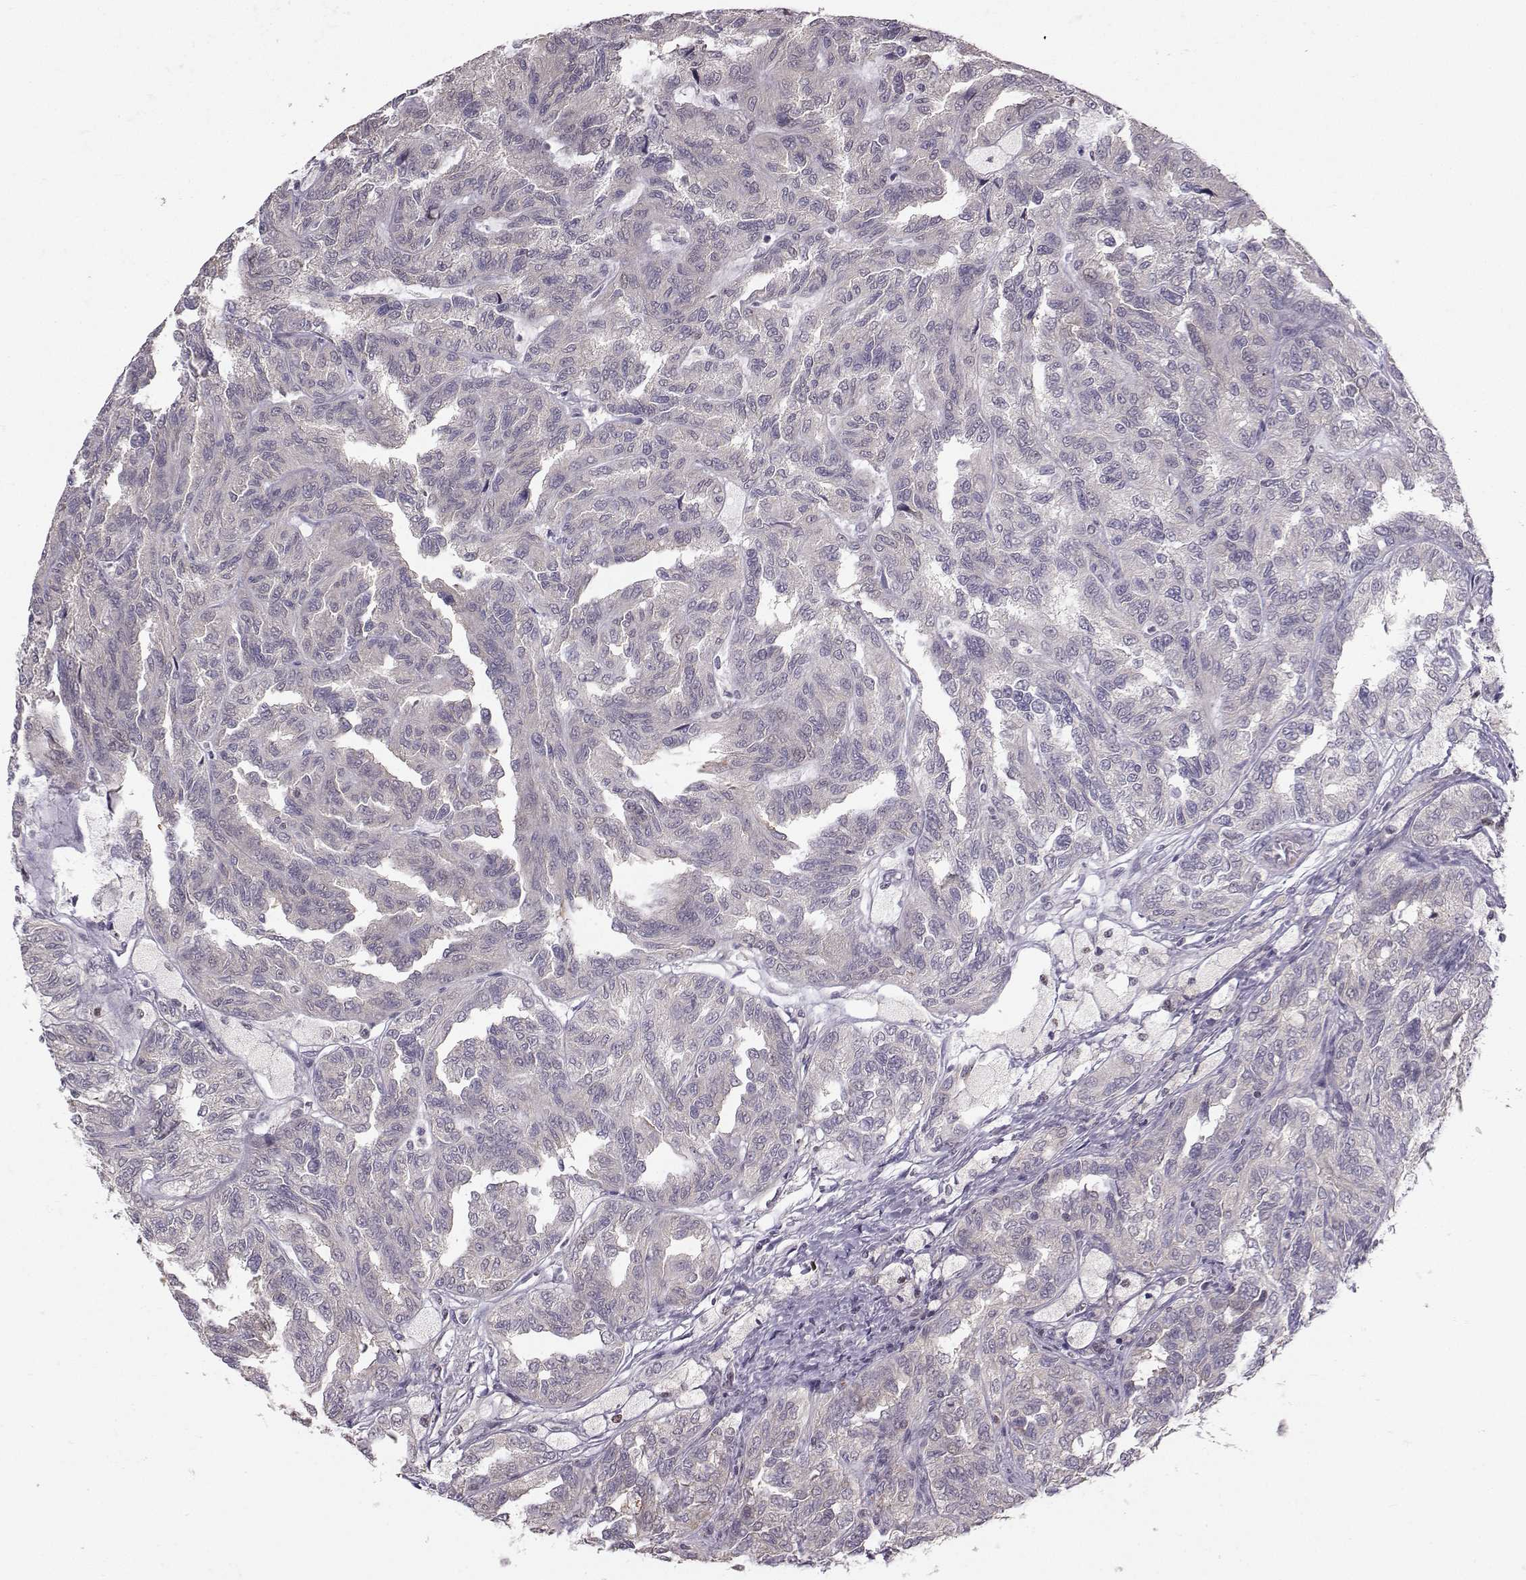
{"staining": {"intensity": "negative", "quantity": "none", "location": "none"}, "tissue": "renal cancer", "cell_type": "Tumor cells", "image_type": "cancer", "snomed": [{"axis": "morphology", "description": "Adenocarcinoma, NOS"}, {"axis": "topography", "description": "Kidney"}], "caption": "DAB immunohistochemical staining of human renal cancer (adenocarcinoma) reveals no significant positivity in tumor cells.", "gene": "PKP2", "patient": {"sex": "male", "age": 79}}